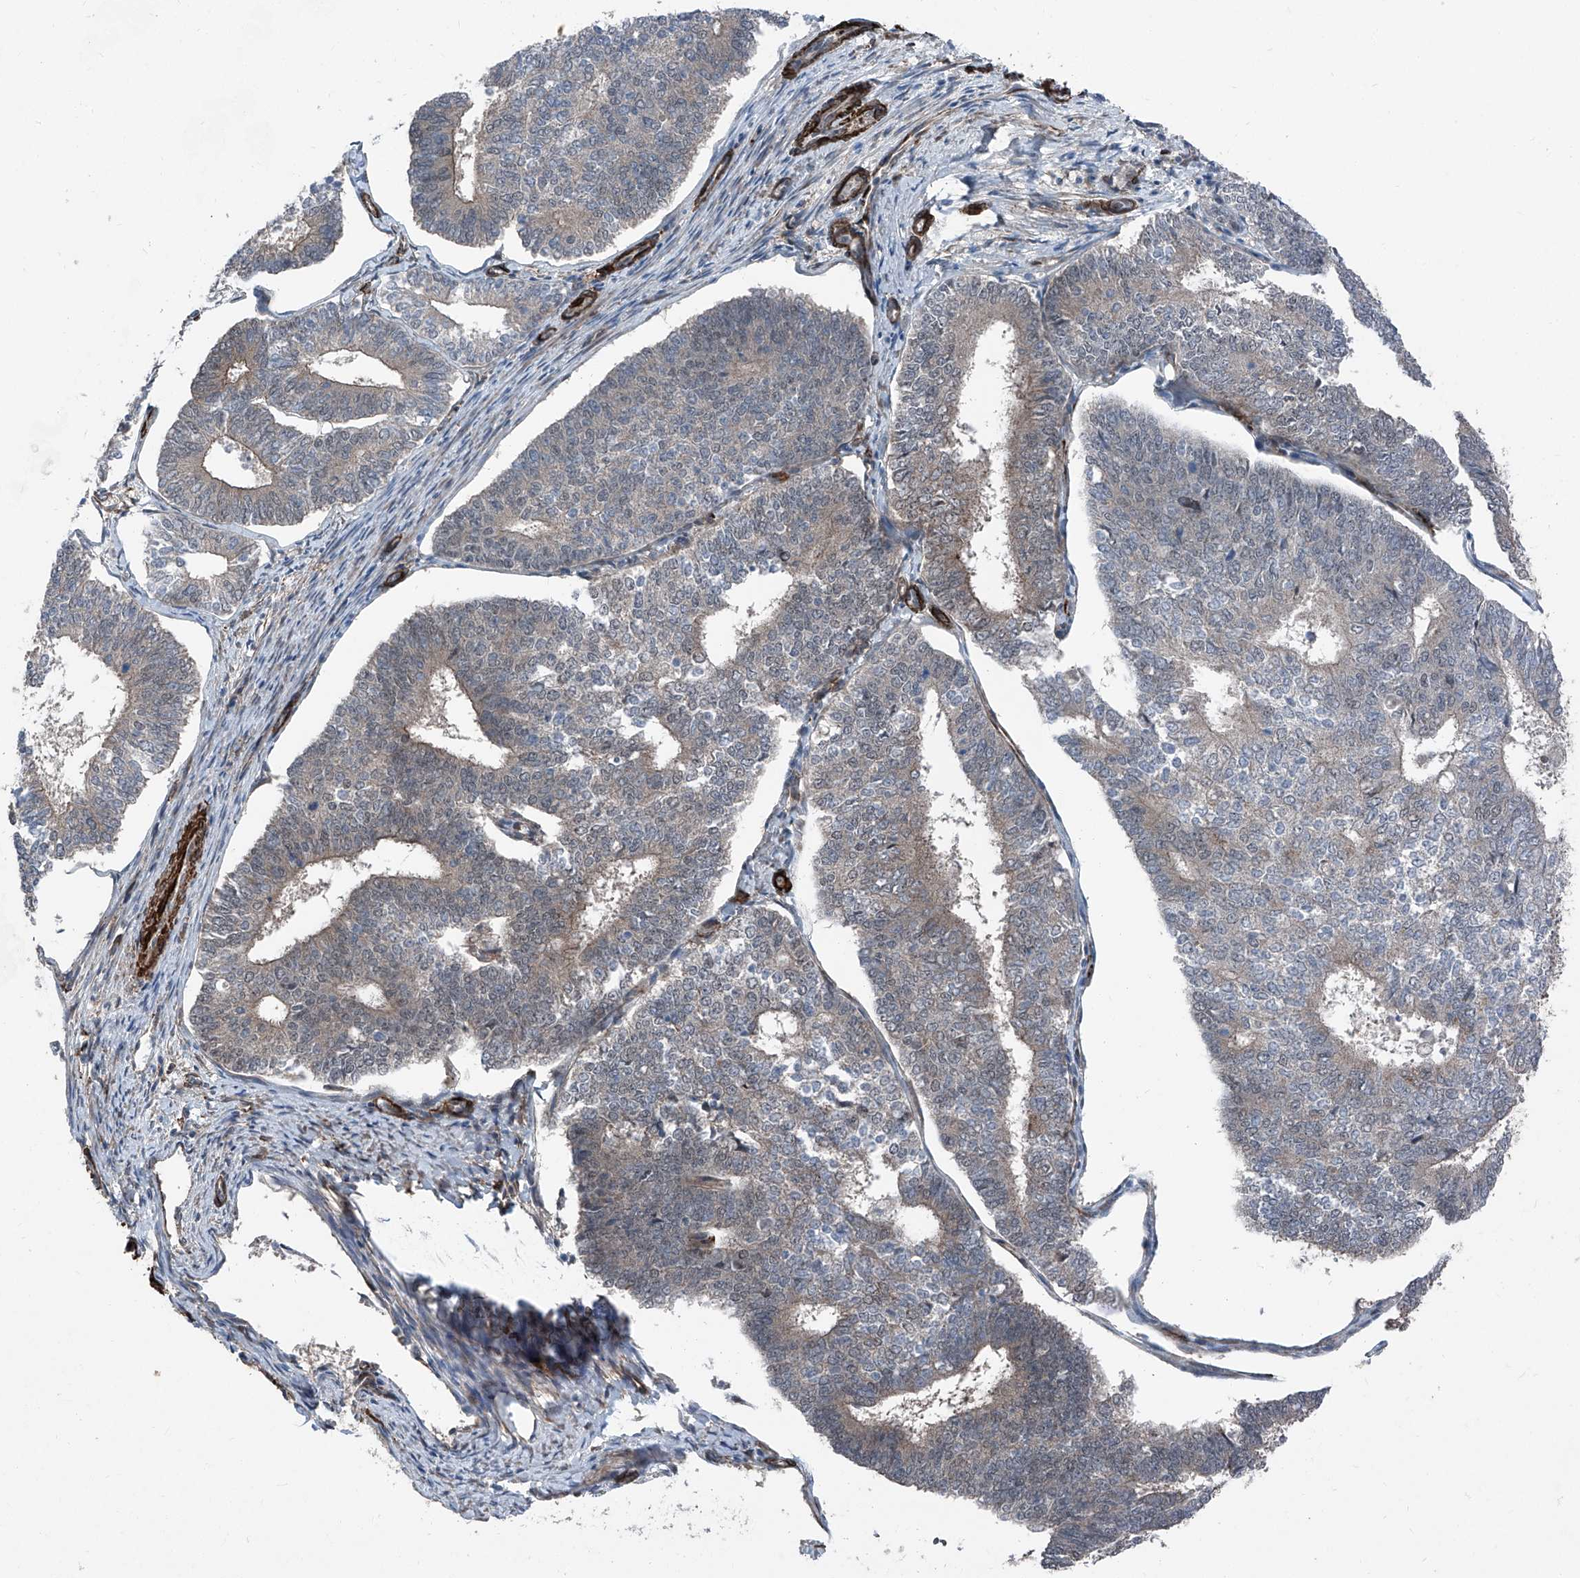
{"staining": {"intensity": "negative", "quantity": "none", "location": "none"}, "tissue": "endometrial cancer", "cell_type": "Tumor cells", "image_type": "cancer", "snomed": [{"axis": "morphology", "description": "Adenocarcinoma, NOS"}, {"axis": "topography", "description": "Endometrium"}], "caption": "A high-resolution photomicrograph shows IHC staining of endometrial adenocarcinoma, which shows no significant expression in tumor cells. (Stains: DAB immunohistochemistry with hematoxylin counter stain, Microscopy: brightfield microscopy at high magnification).", "gene": "COA7", "patient": {"sex": "female", "age": 70}}